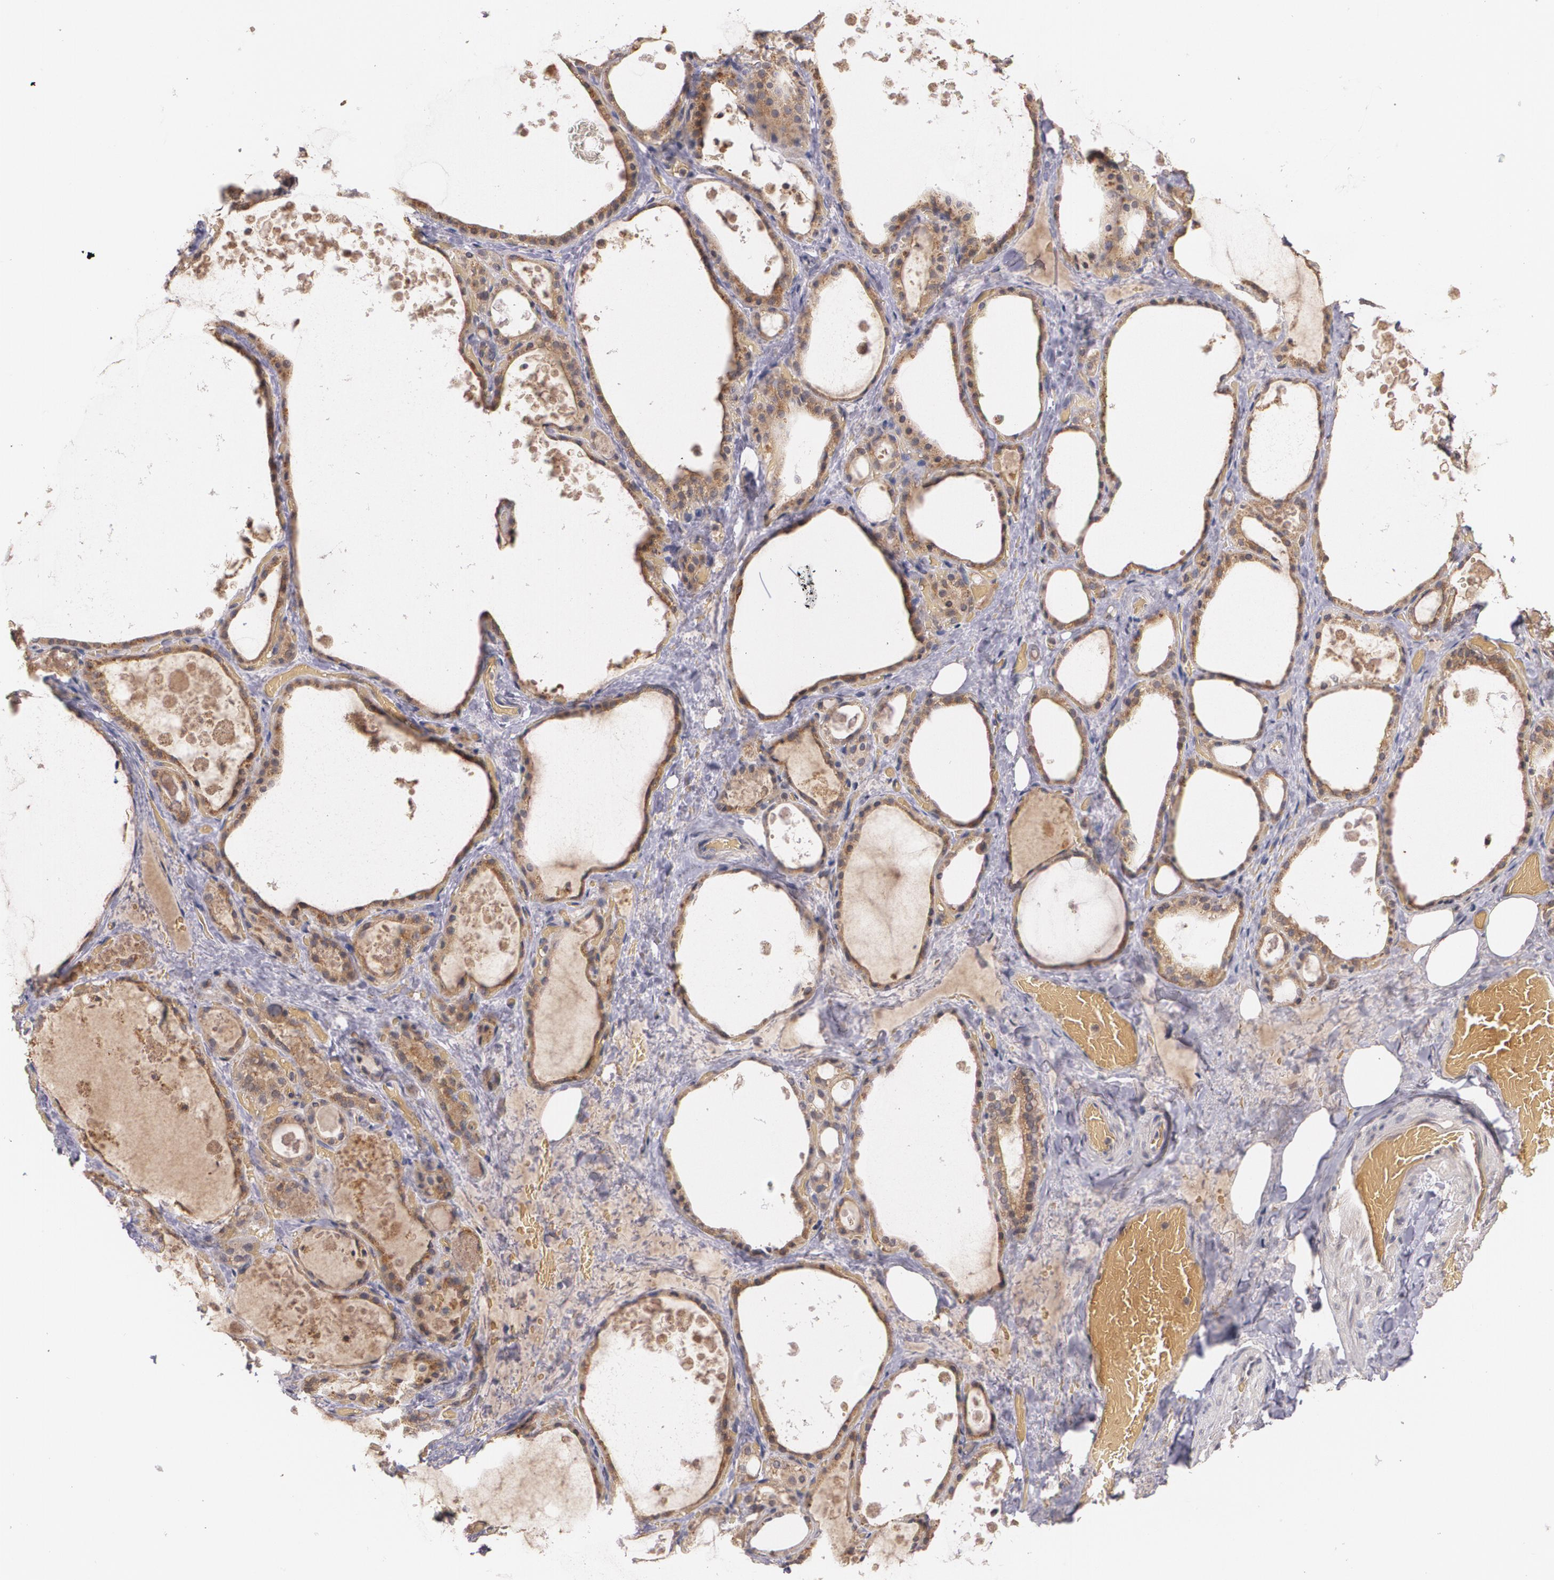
{"staining": {"intensity": "moderate", "quantity": ">75%", "location": "cytoplasmic/membranous"}, "tissue": "thyroid gland", "cell_type": "Glandular cells", "image_type": "normal", "snomed": [{"axis": "morphology", "description": "Normal tissue, NOS"}, {"axis": "topography", "description": "Thyroid gland"}], "caption": "Moderate cytoplasmic/membranous positivity is seen in approximately >75% of glandular cells in unremarkable thyroid gland.", "gene": "IFNGR2", "patient": {"sex": "male", "age": 61}}